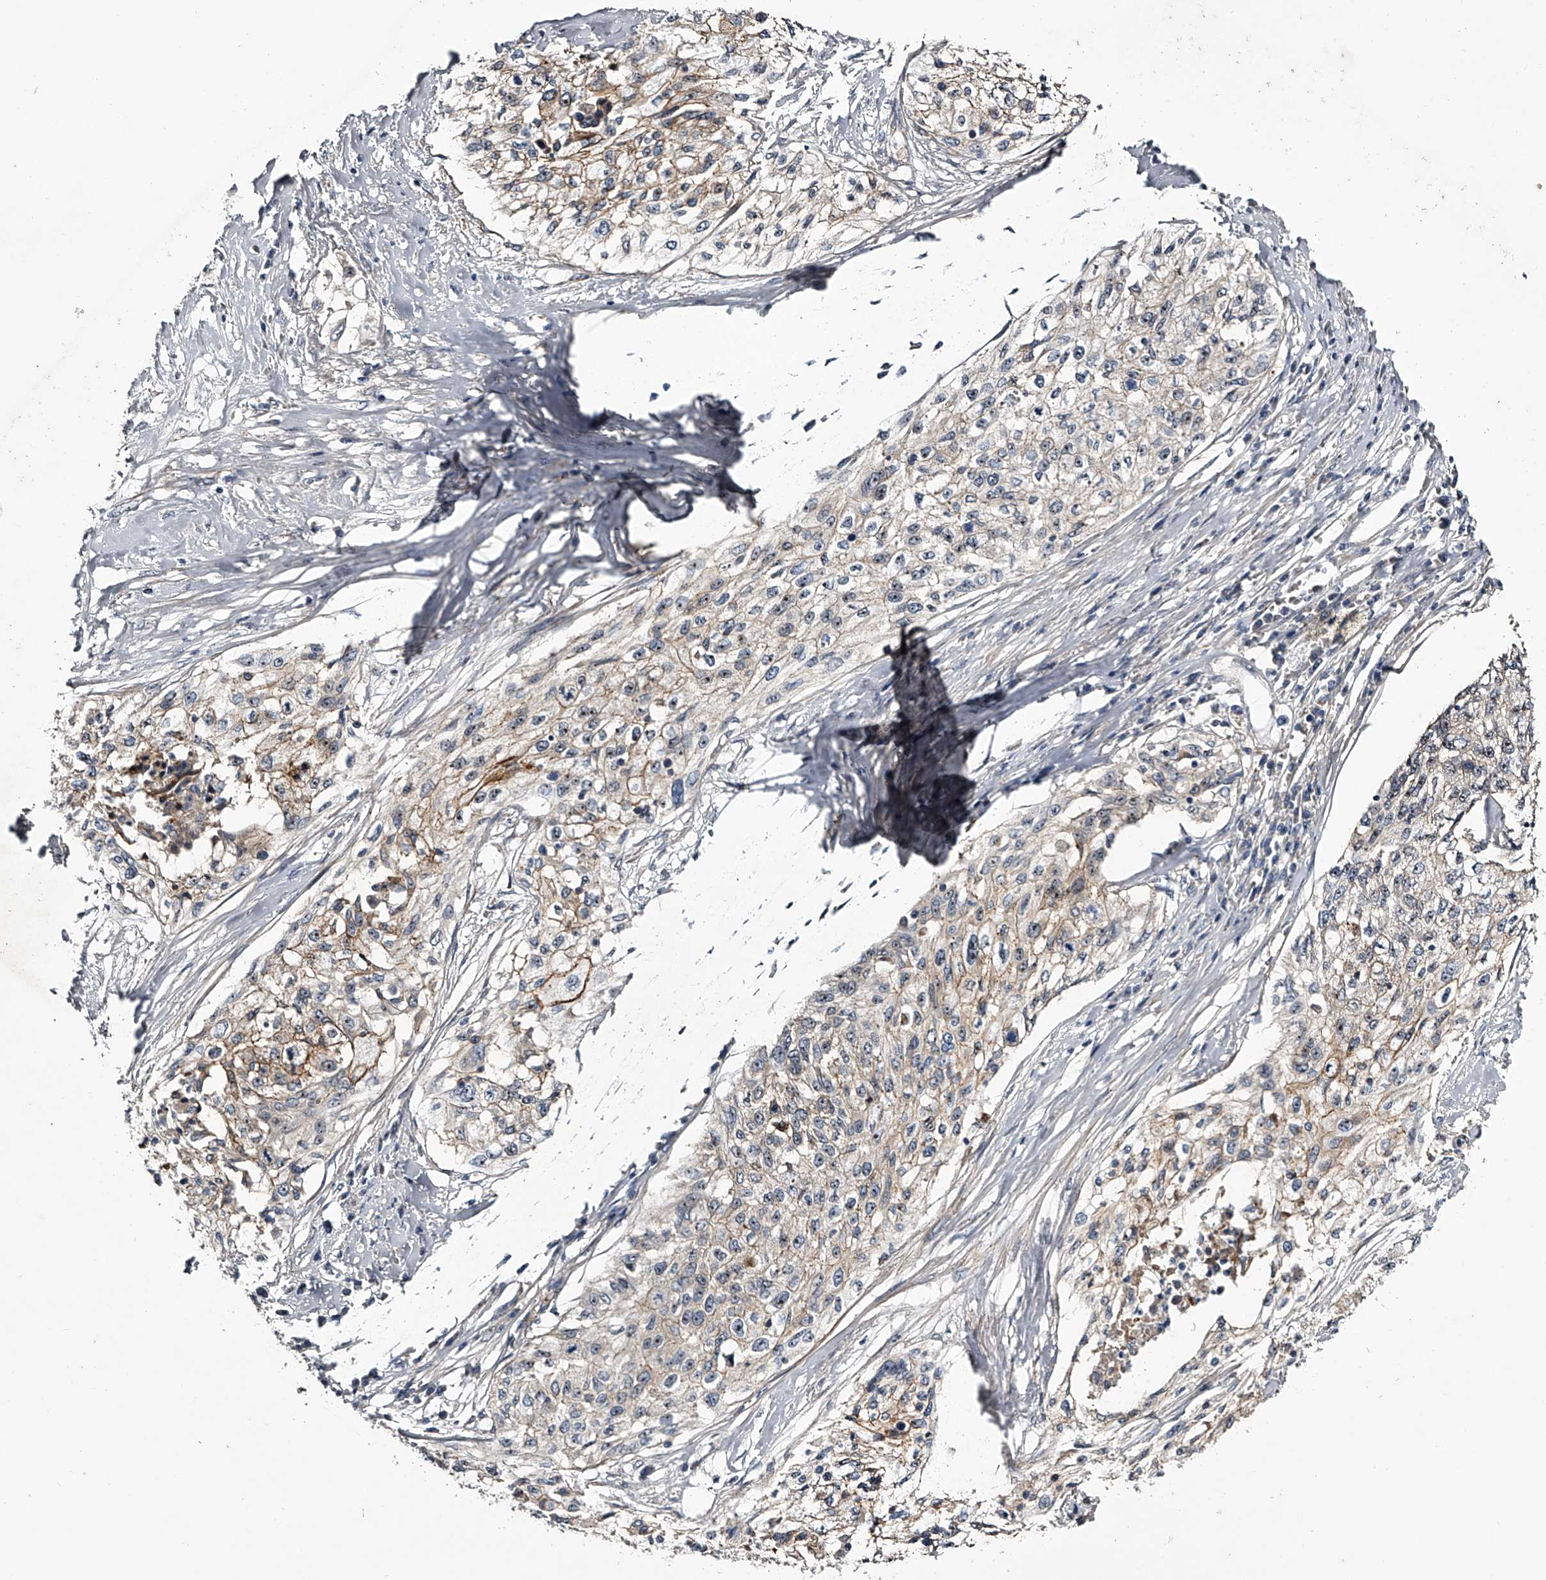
{"staining": {"intensity": "weak", "quantity": "25%-75%", "location": "nuclear"}, "tissue": "cervical cancer", "cell_type": "Tumor cells", "image_type": "cancer", "snomed": [{"axis": "morphology", "description": "Squamous cell carcinoma, NOS"}, {"axis": "topography", "description": "Cervix"}], "caption": "Human cervical cancer stained with a protein marker shows weak staining in tumor cells.", "gene": "MDN1", "patient": {"sex": "female", "age": 57}}